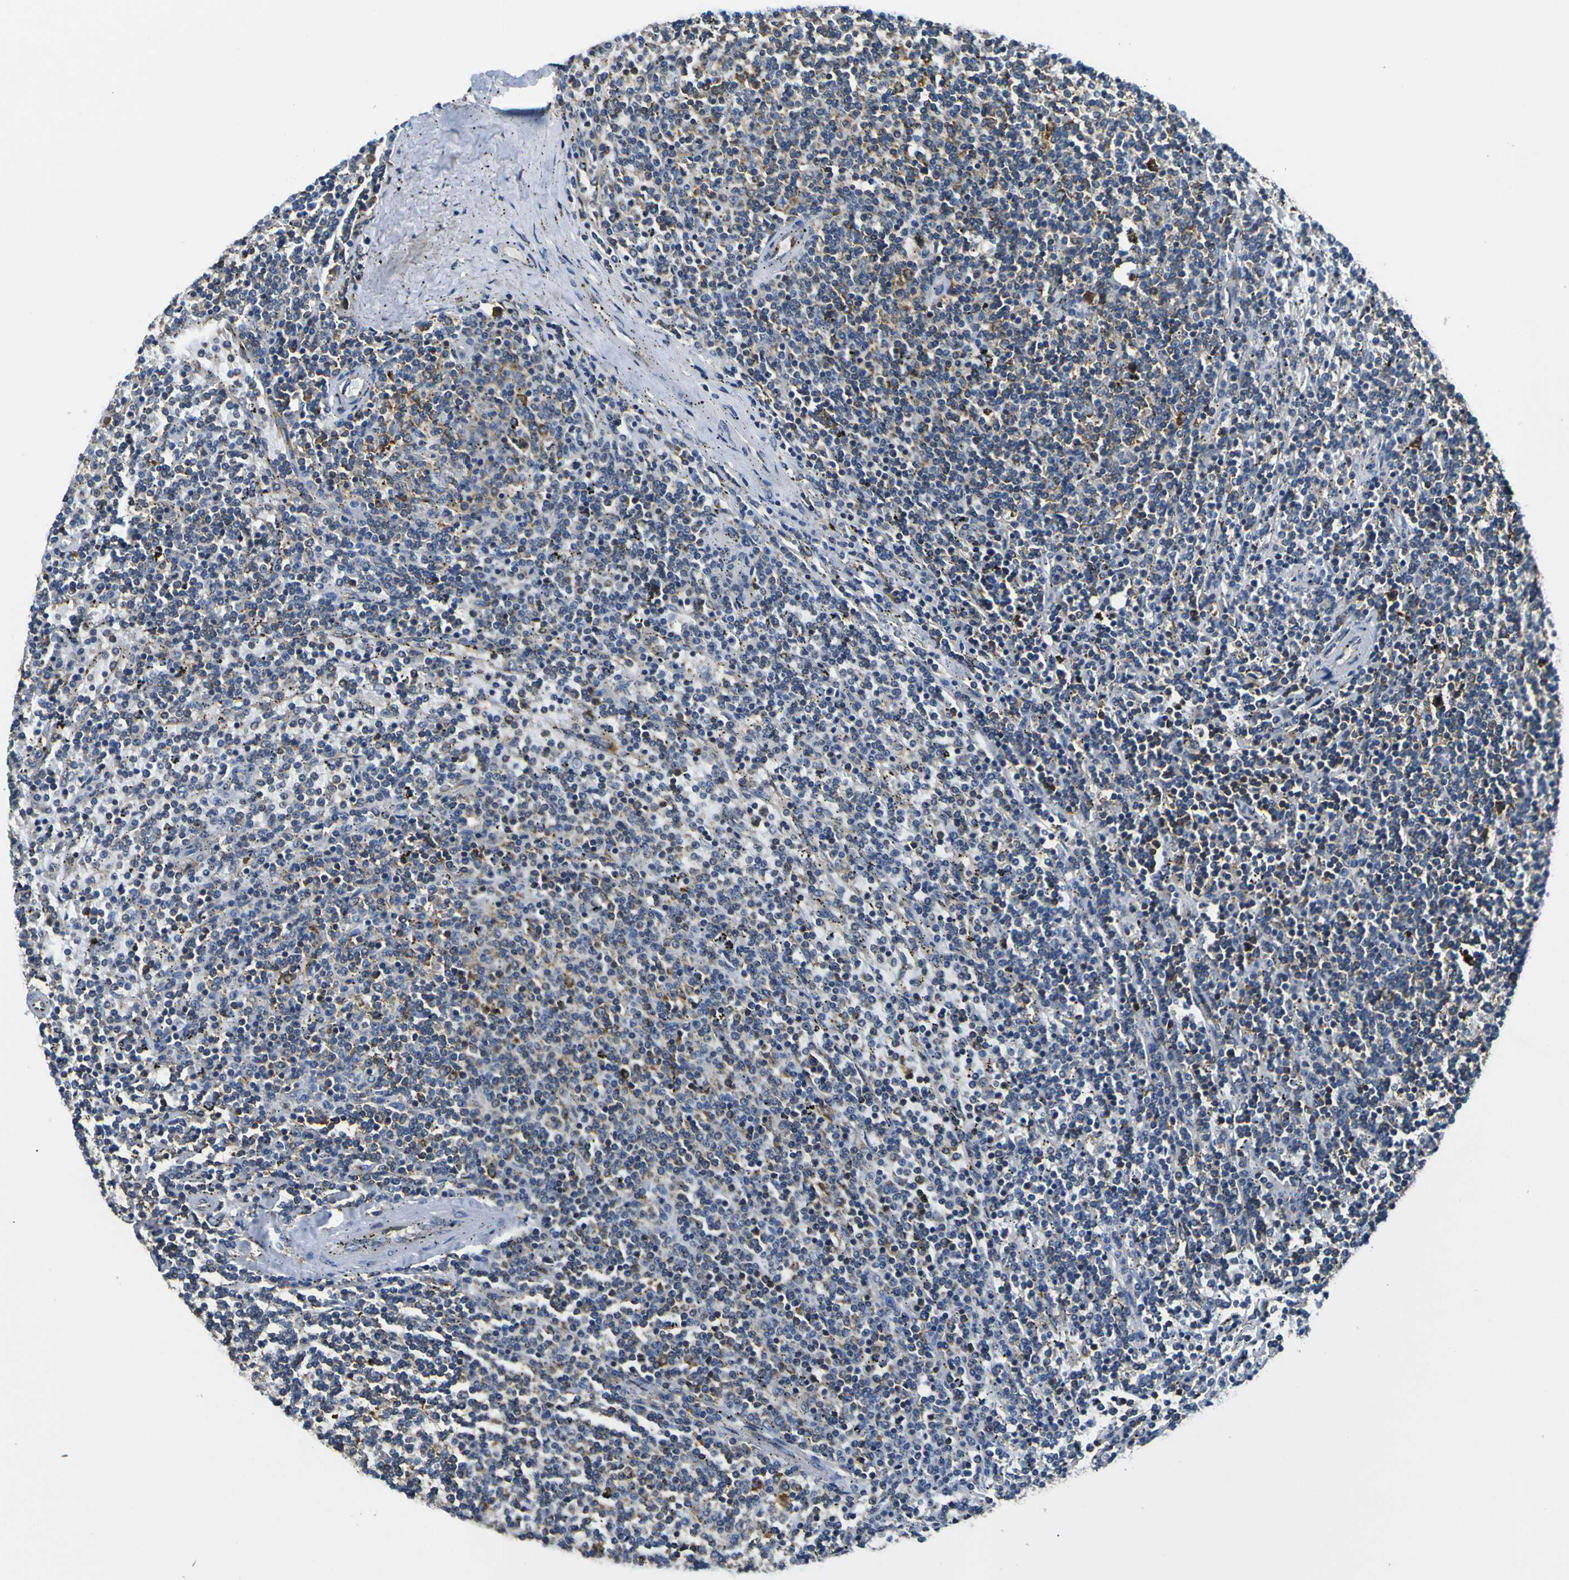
{"staining": {"intensity": "moderate", "quantity": "<25%", "location": "cytoplasmic/membranous"}, "tissue": "lymphoma", "cell_type": "Tumor cells", "image_type": "cancer", "snomed": [{"axis": "morphology", "description": "Malignant lymphoma, non-Hodgkin's type, Low grade"}, {"axis": "topography", "description": "Spleen"}], "caption": "Low-grade malignant lymphoma, non-Hodgkin's type was stained to show a protein in brown. There is low levels of moderate cytoplasmic/membranous expression in about <25% of tumor cells. (DAB (3,3'-diaminobenzidine) IHC, brown staining for protein, blue staining for nuclei).", "gene": "RPSA", "patient": {"sex": "female", "age": 50}}